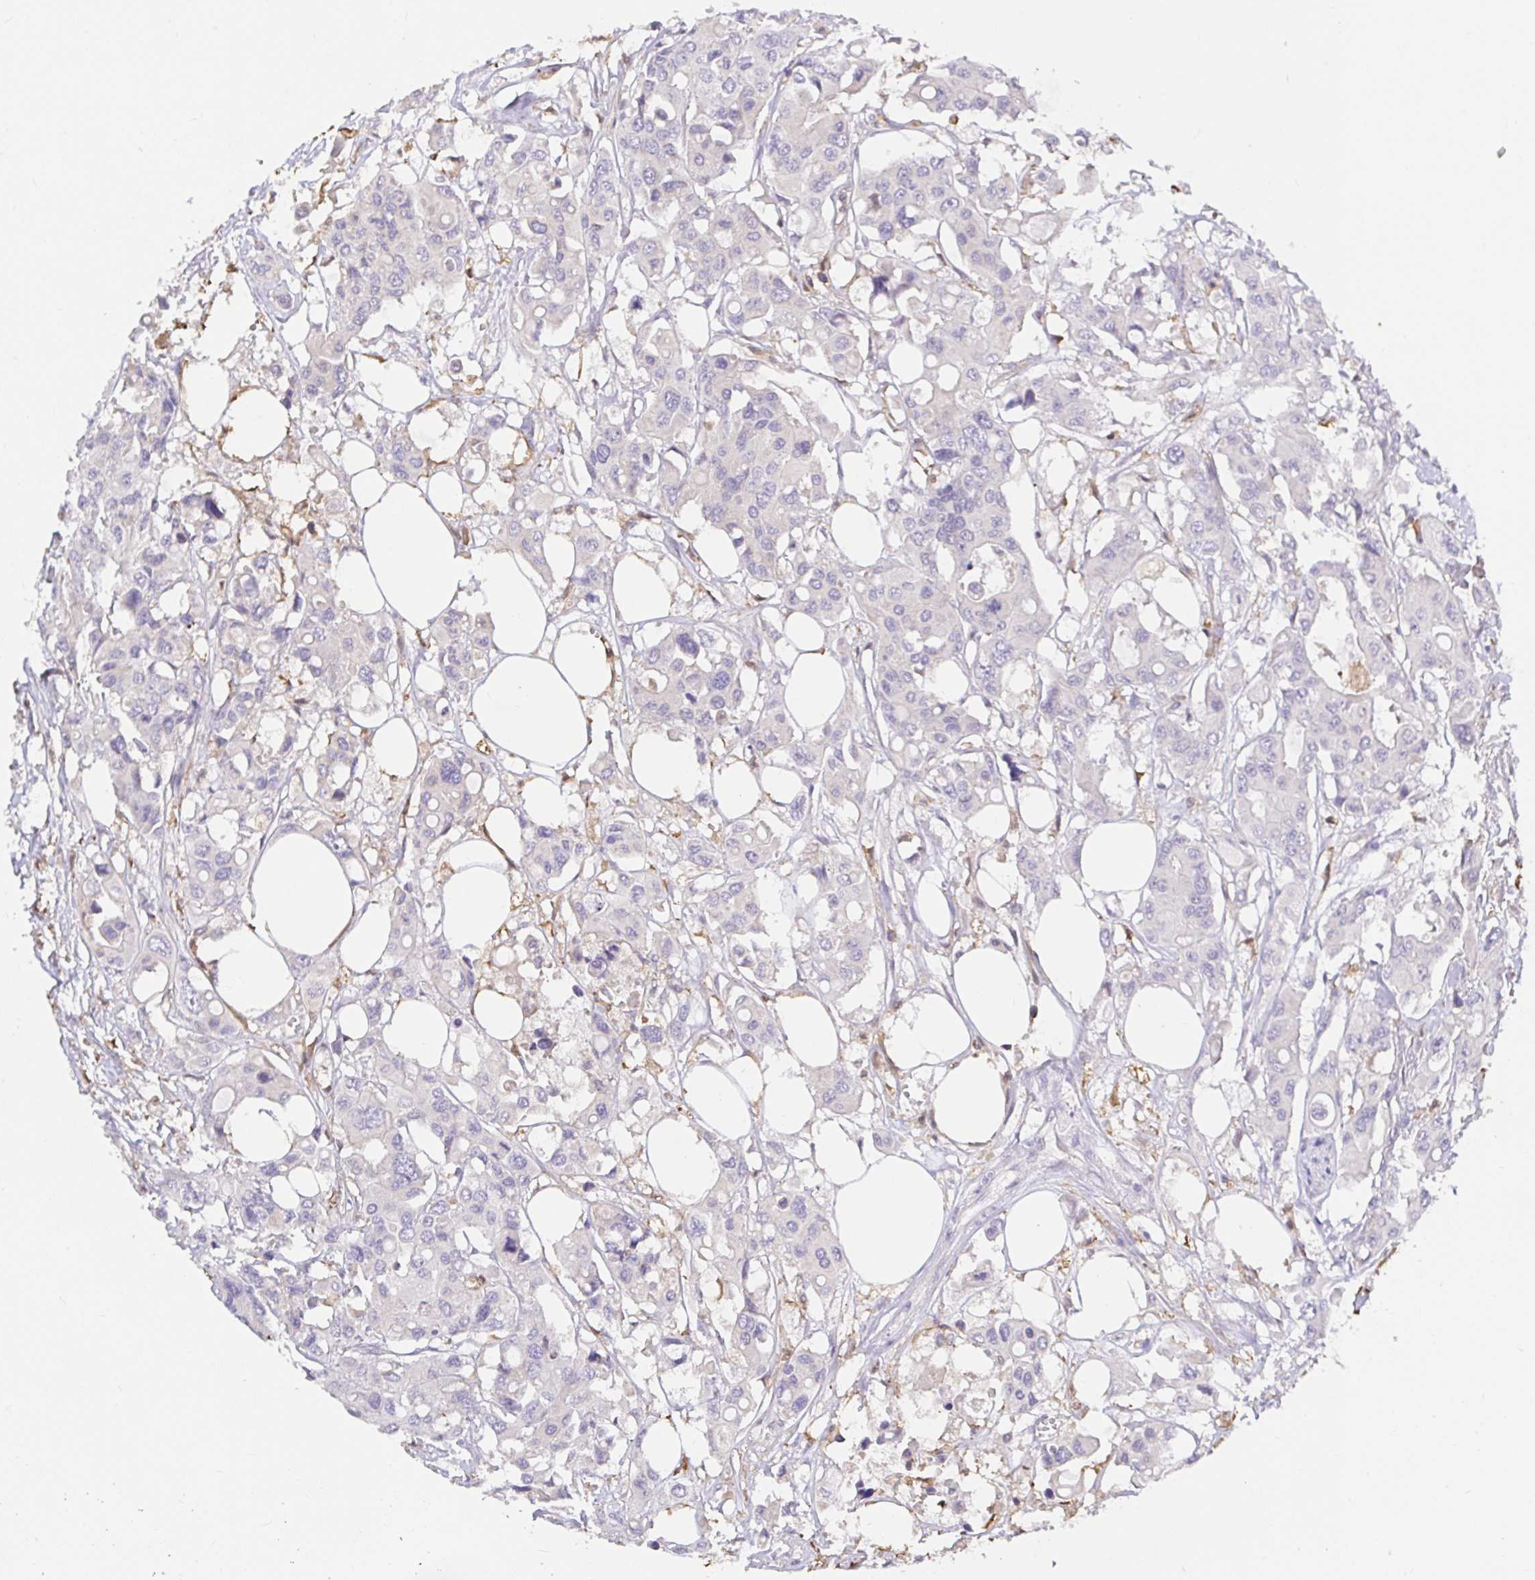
{"staining": {"intensity": "negative", "quantity": "none", "location": "none"}, "tissue": "colorectal cancer", "cell_type": "Tumor cells", "image_type": "cancer", "snomed": [{"axis": "morphology", "description": "Adenocarcinoma, NOS"}, {"axis": "topography", "description": "Colon"}], "caption": "There is no significant positivity in tumor cells of adenocarcinoma (colorectal).", "gene": "SKAP1", "patient": {"sex": "male", "age": 77}}